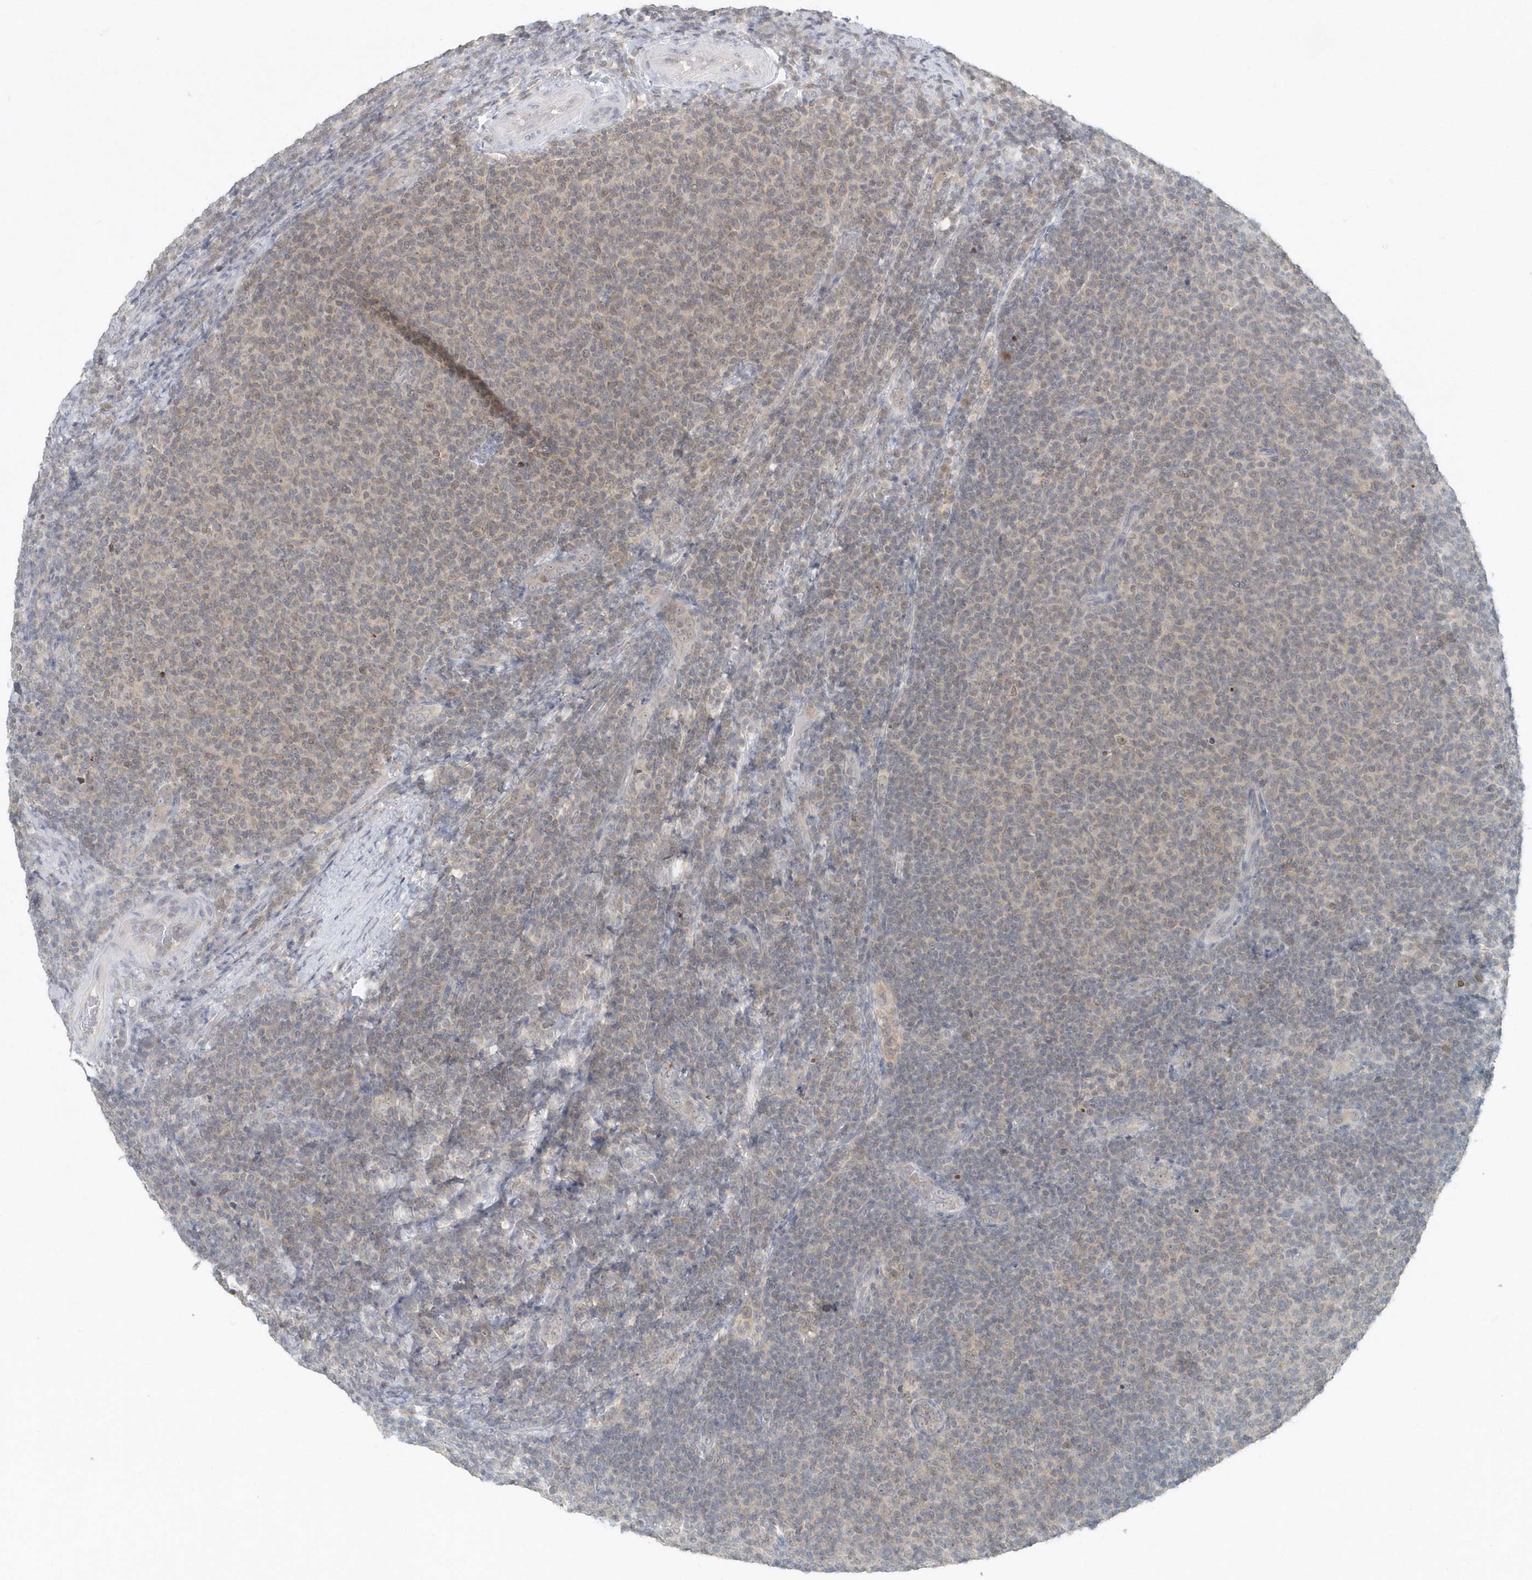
{"staining": {"intensity": "weak", "quantity": "<25%", "location": "cytoplasmic/membranous,nuclear"}, "tissue": "lymphoma", "cell_type": "Tumor cells", "image_type": "cancer", "snomed": [{"axis": "morphology", "description": "Malignant lymphoma, non-Hodgkin's type, Low grade"}, {"axis": "topography", "description": "Lymph node"}], "caption": "IHC micrograph of neoplastic tissue: human malignant lymphoma, non-Hodgkin's type (low-grade) stained with DAB exhibits no significant protein expression in tumor cells.", "gene": "NUP54", "patient": {"sex": "male", "age": 66}}